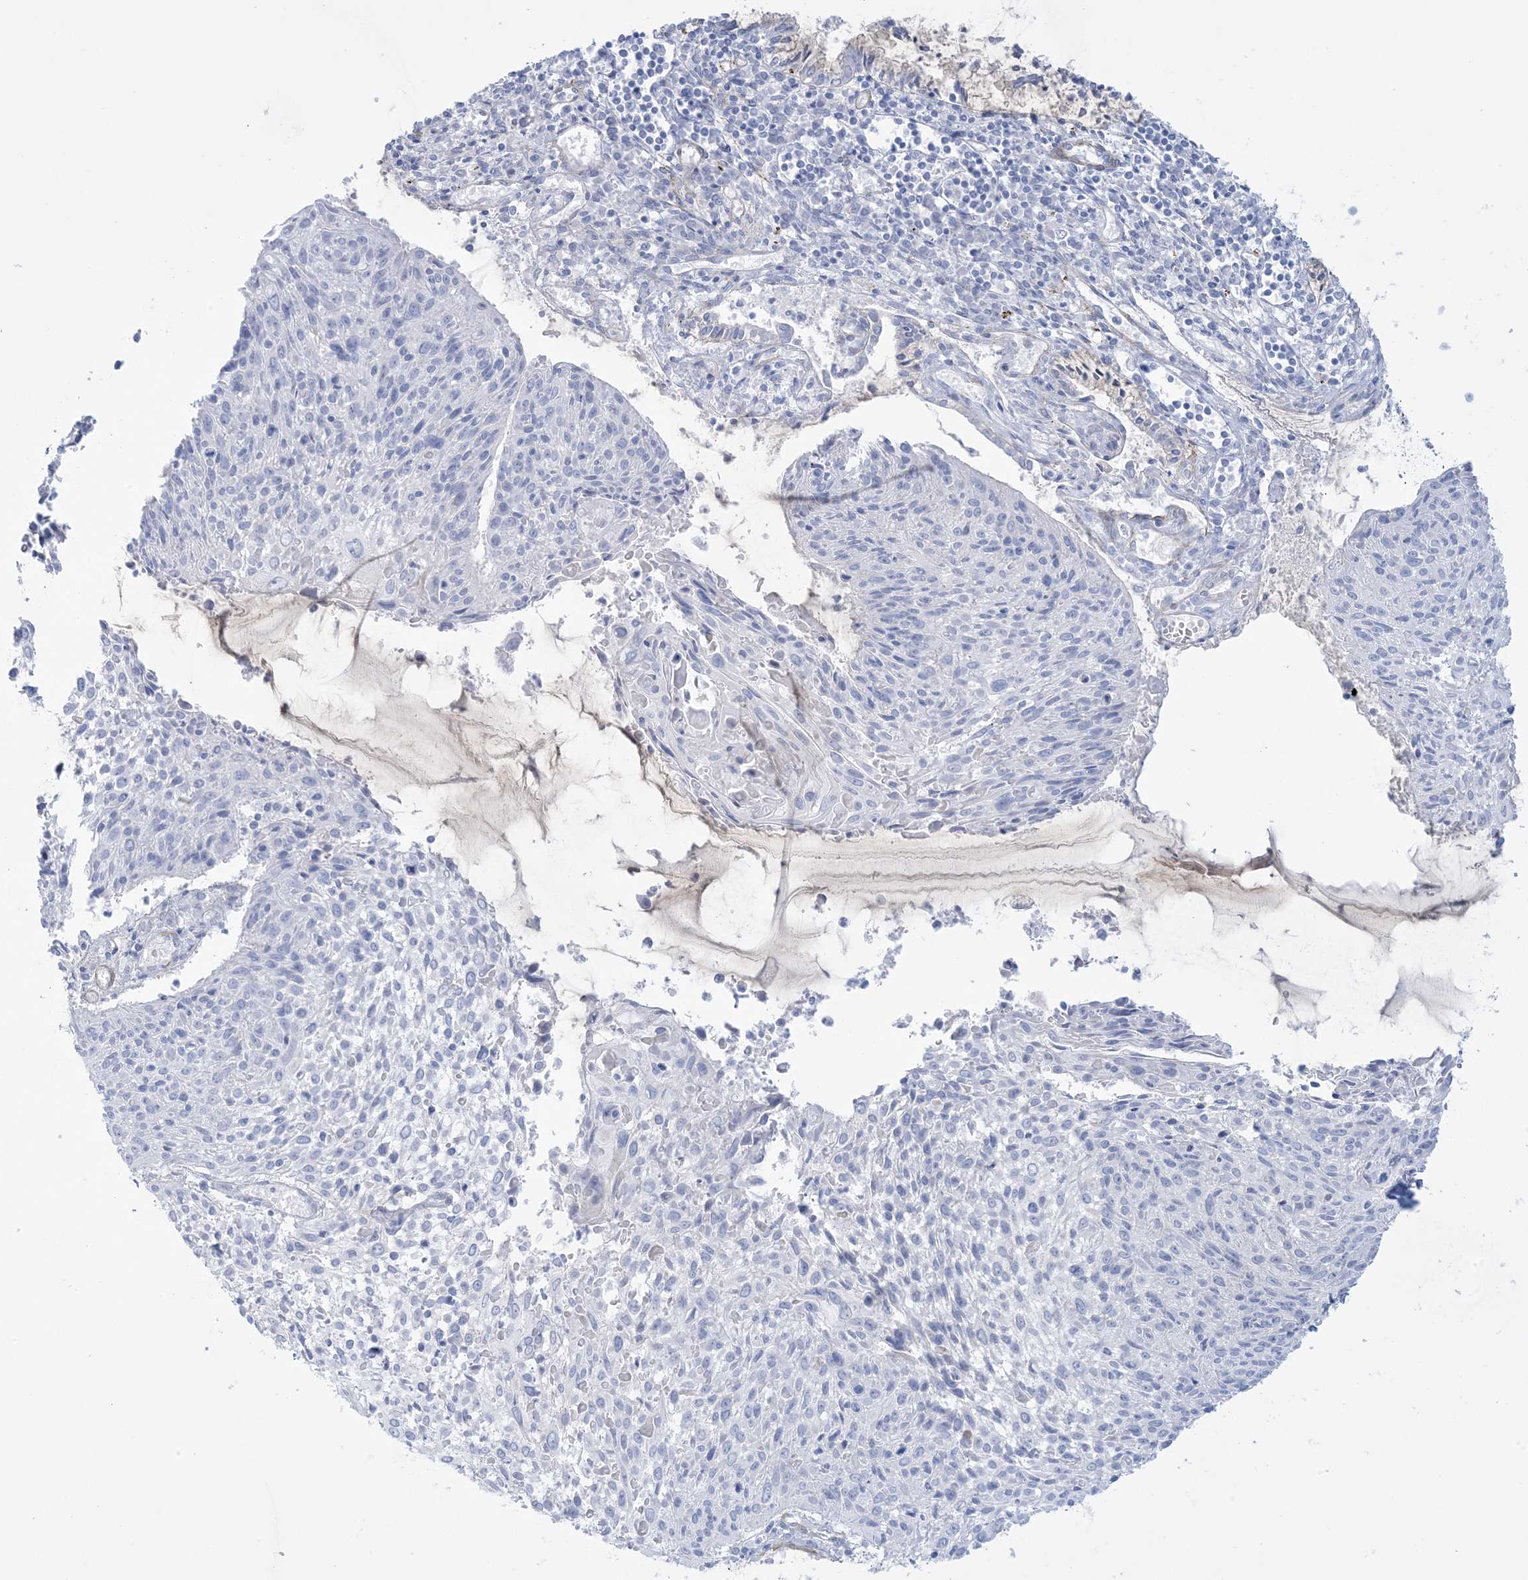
{"staining": {"intensity": "negative", "quantity": "none", "location": "none"}, "tissue": "cervical cancer", "cell_type": "Tumor cells", "image_type": "cancer", "snomed": [{"axis": "morphology", "description": "Squamous cell carcinoma, NOS"}, {"axis": "topography", "description": "Cervix"}], "caption": "High power microscopy micrograph of an immunohistochemistry (IHC) histopathology image of cervical cancer, revealing no significant staining in tumor cells. Brightfield microscopy of IHC stained with DAB (brown) and hematoxylin (blue), captured at high magnification.", "gene": "AGXT", "patient": {"sex": "female", "age": 51}}